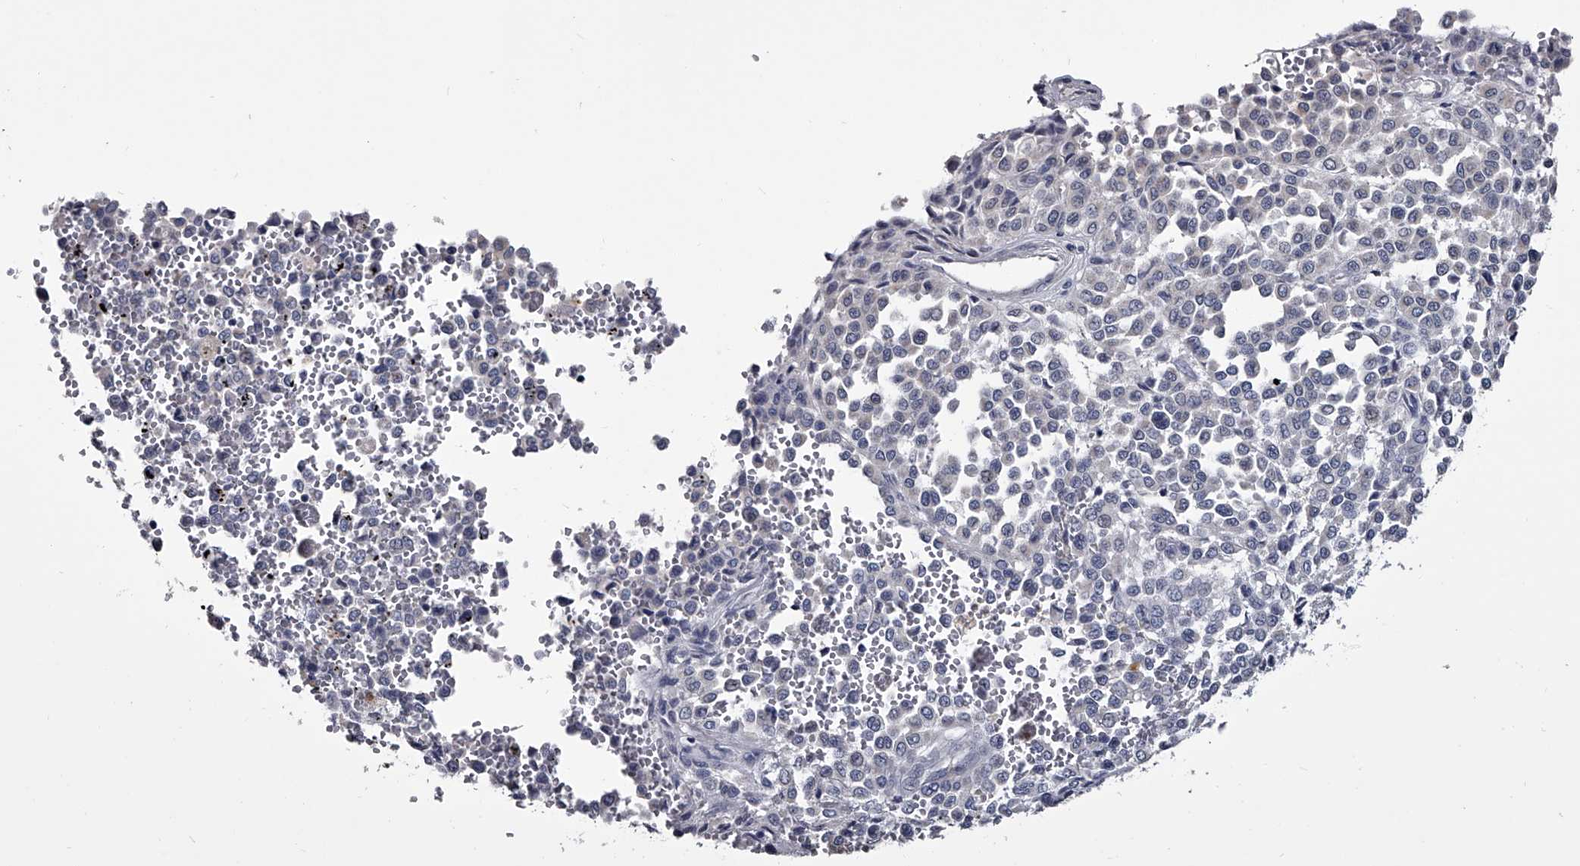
{"staining": {"intensity": "negative", "quantity": "none", "location": "none"}, "tissue": "melanoma", "cell_type": "Tumor cells", "image_type": "cancer", "snomed": [{"axis": "morphology", "description": "Malignant melanoma, Metastatic site"}, {"axis": "topography", "description": "Pancreas"}], "caption": "Immunohistochemical staining of human malignant melanoma (metastatic site) shows no significant expression in tumor cells.", "gene": "GAPVD1", "patient": {"sex": "female", "age": 30}}